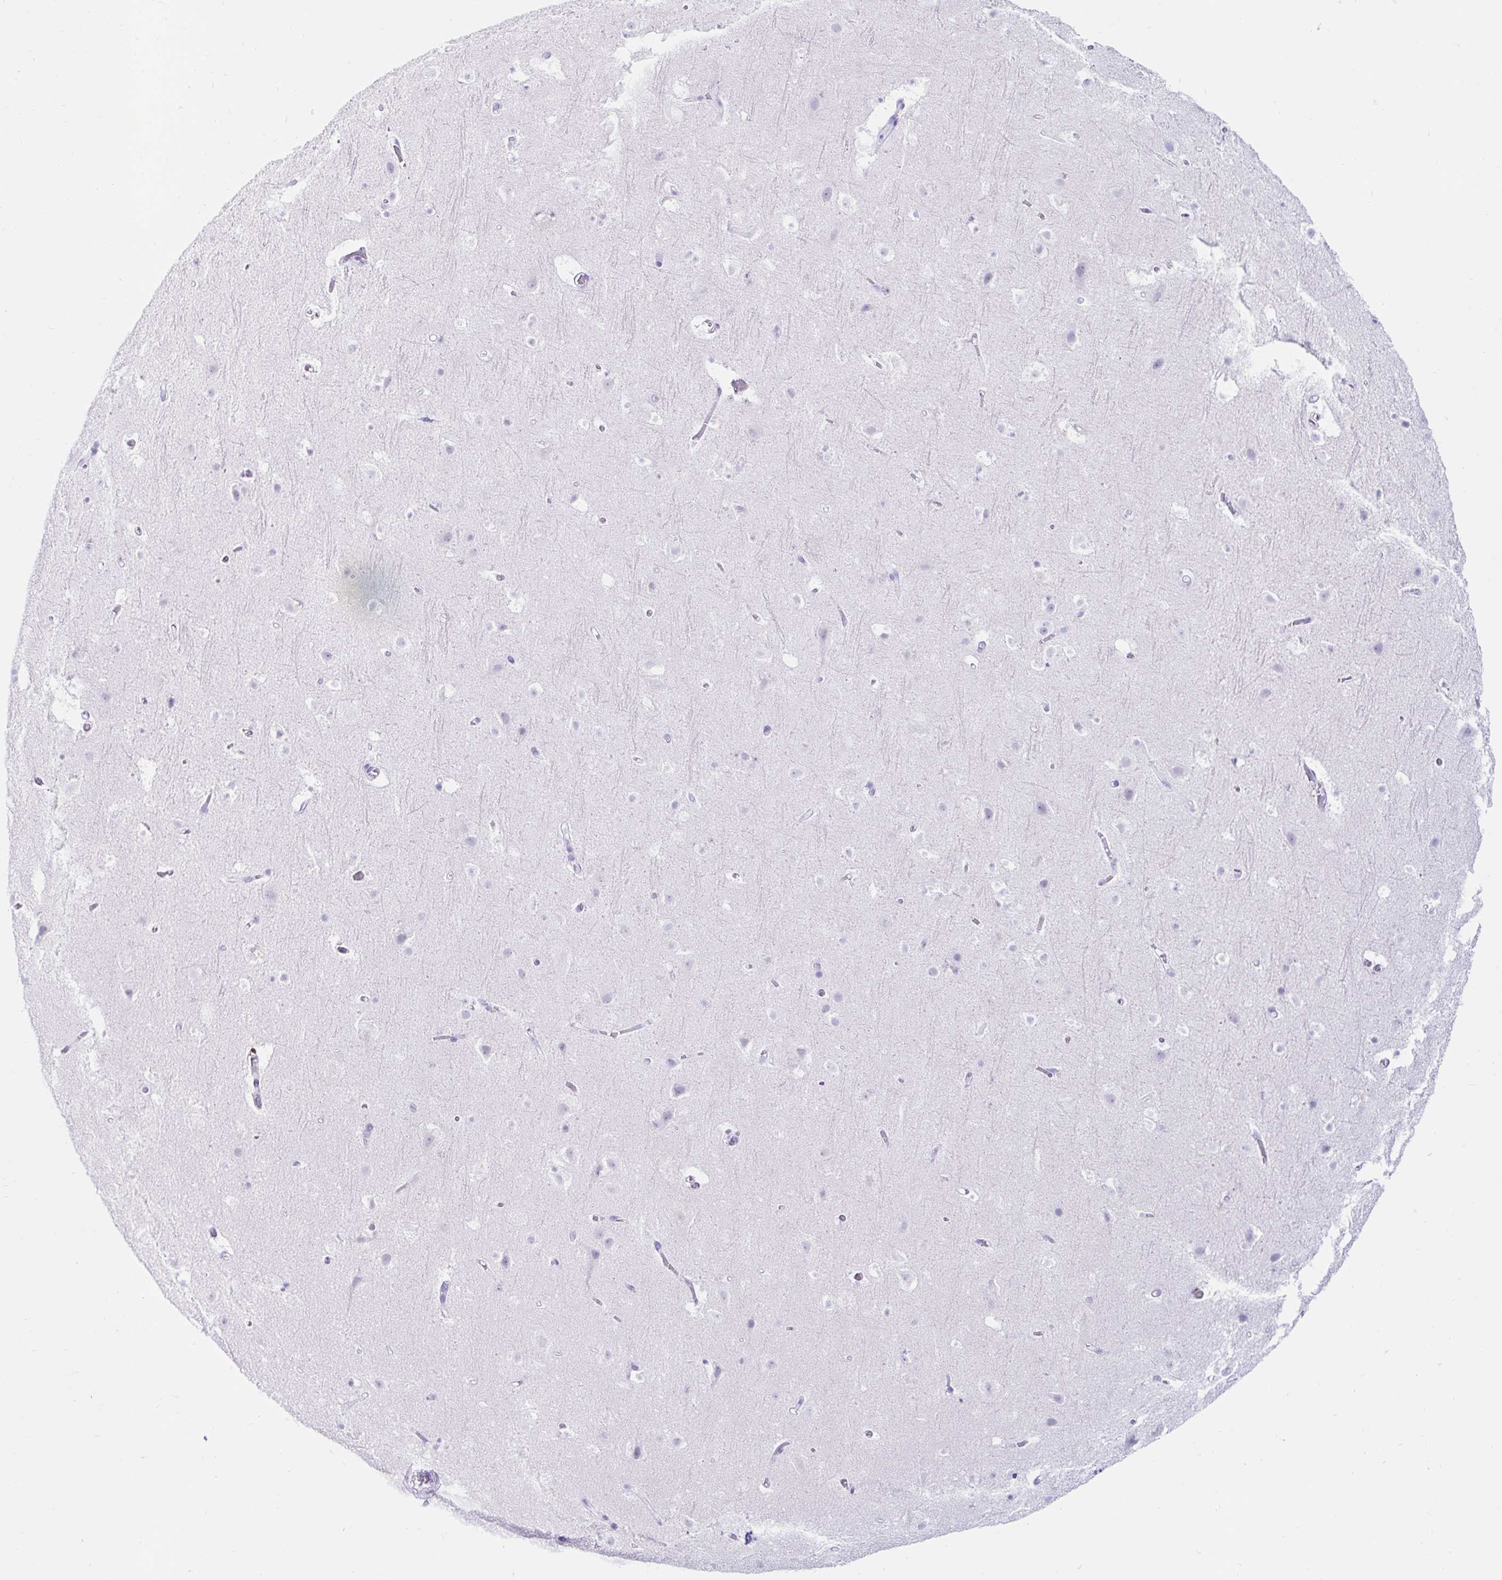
{"staining": {"intensity": "negative", "quantity": "none", "location": "none"}, "tissue": "cerebral cortex", "cell_type": "Endothelial cells", "image_type": "normal", "snomed": [{"axis": "morphology", "description": "Normal tissue, NOS"}, {"axis": "topography", "description": "Cerebral cortex"}], "caption": "Immunohistochemistry image of unremarkable human cerebral cortex stained for a protein (brown), which demonstrates no positivity in endothelial cells. (DAB (3,3'-diaminobenzidine) immunohistochemistry (IHC) with hematoxylin counter stain).", "gene": "BEST1", "patient": {"sex": "female", "age": 42}}